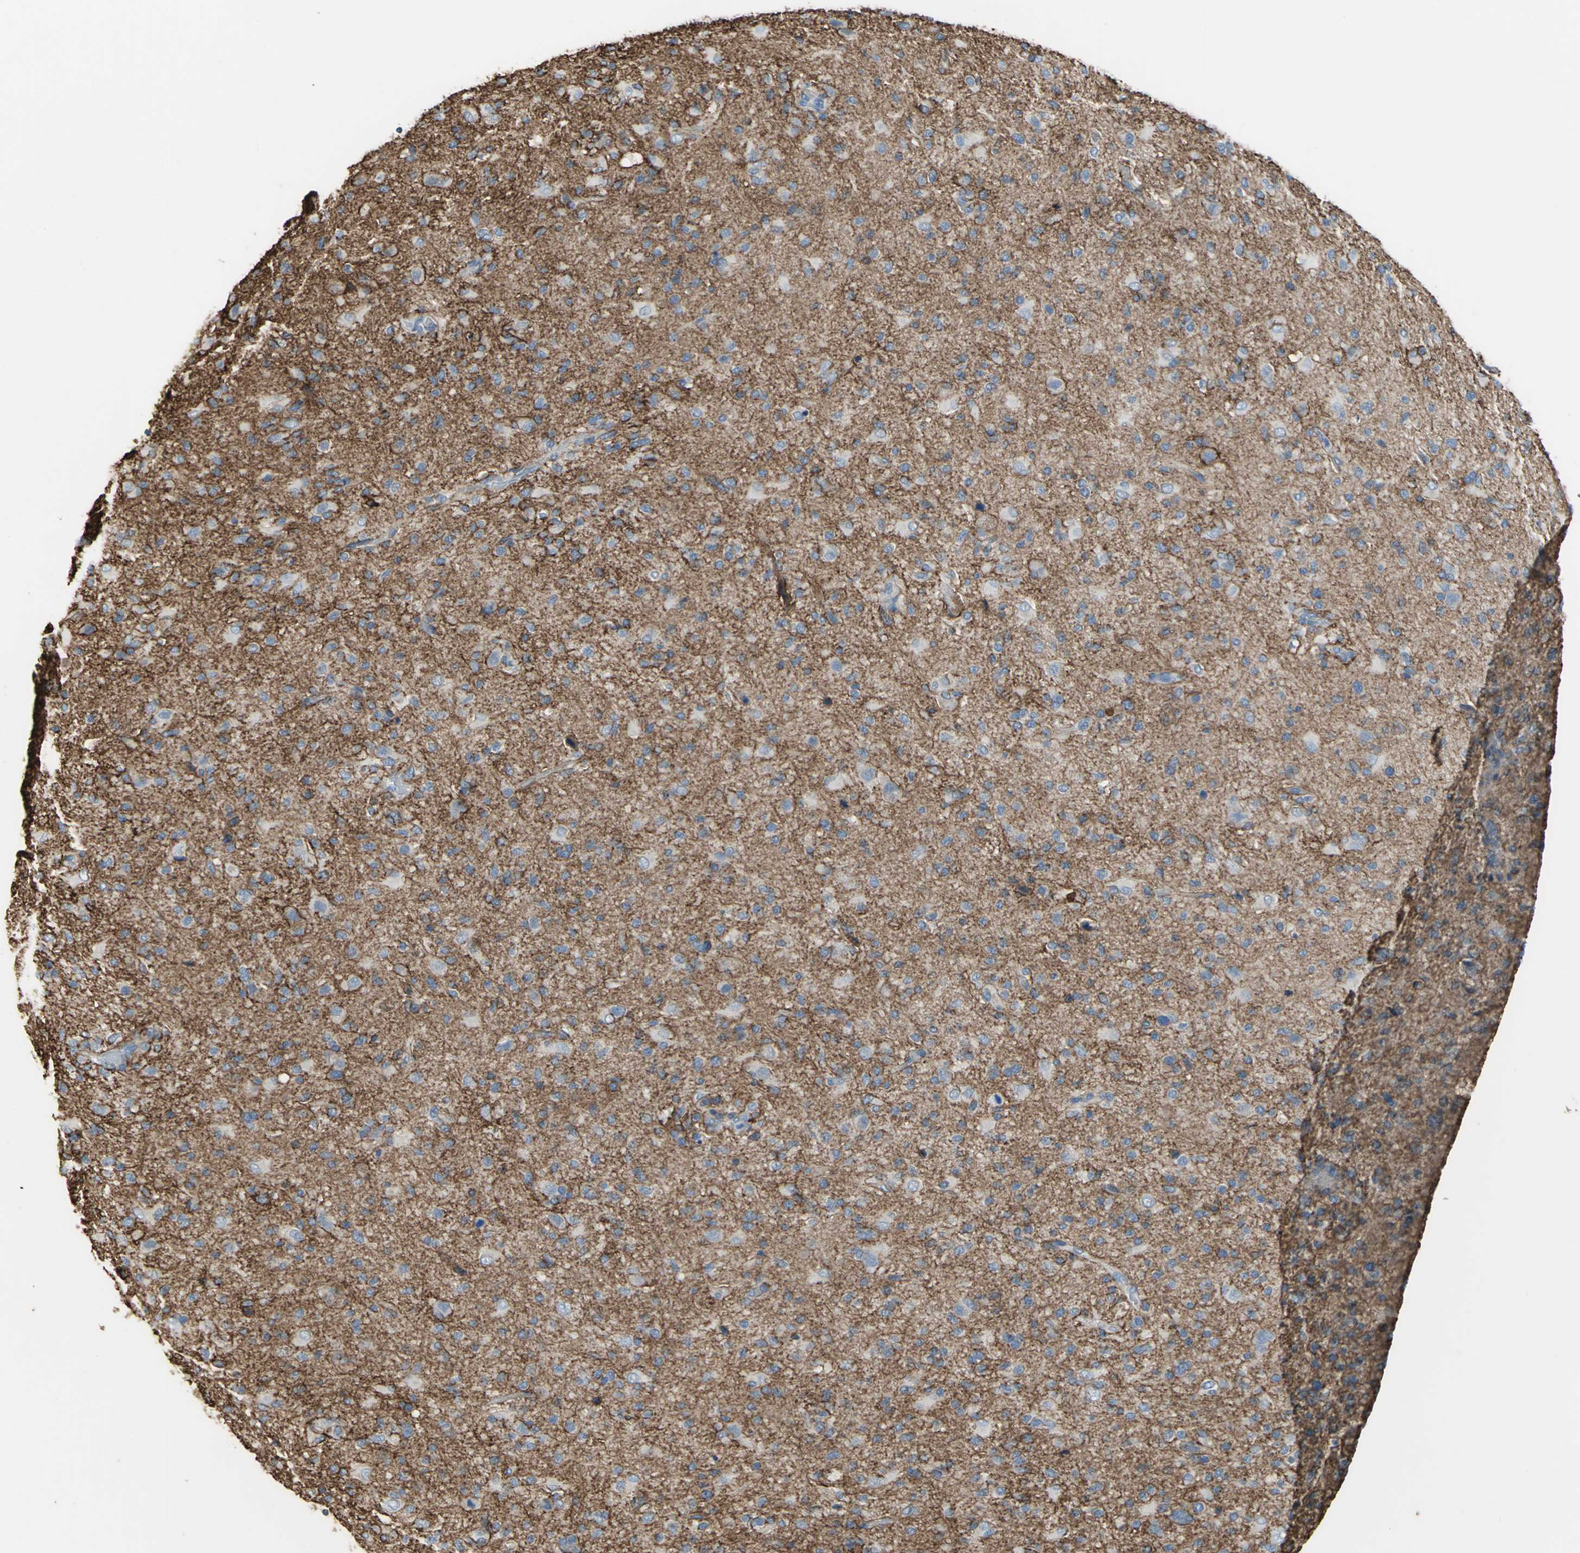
{"staining": {"intensity": "strong", "quantity": ">75%", "location": "cytoplasmic/membranous"}, "tissue": "glioma", "cell_type": "Tumor cells", "image_type": "cancer", "snomed": [{"axis": "morphology", "description": "Glioma, malignant, High grade"}, {"axis": "topography", "description": "Brain"}], "caption": "Human malignant high-grade glioma stained with a brown dye displays strong cytoplasmic/membranous positive staining in approximately >75% of tumor cells.", "gene": "CD44", "patient": {"sex": "male", "age": 71}}